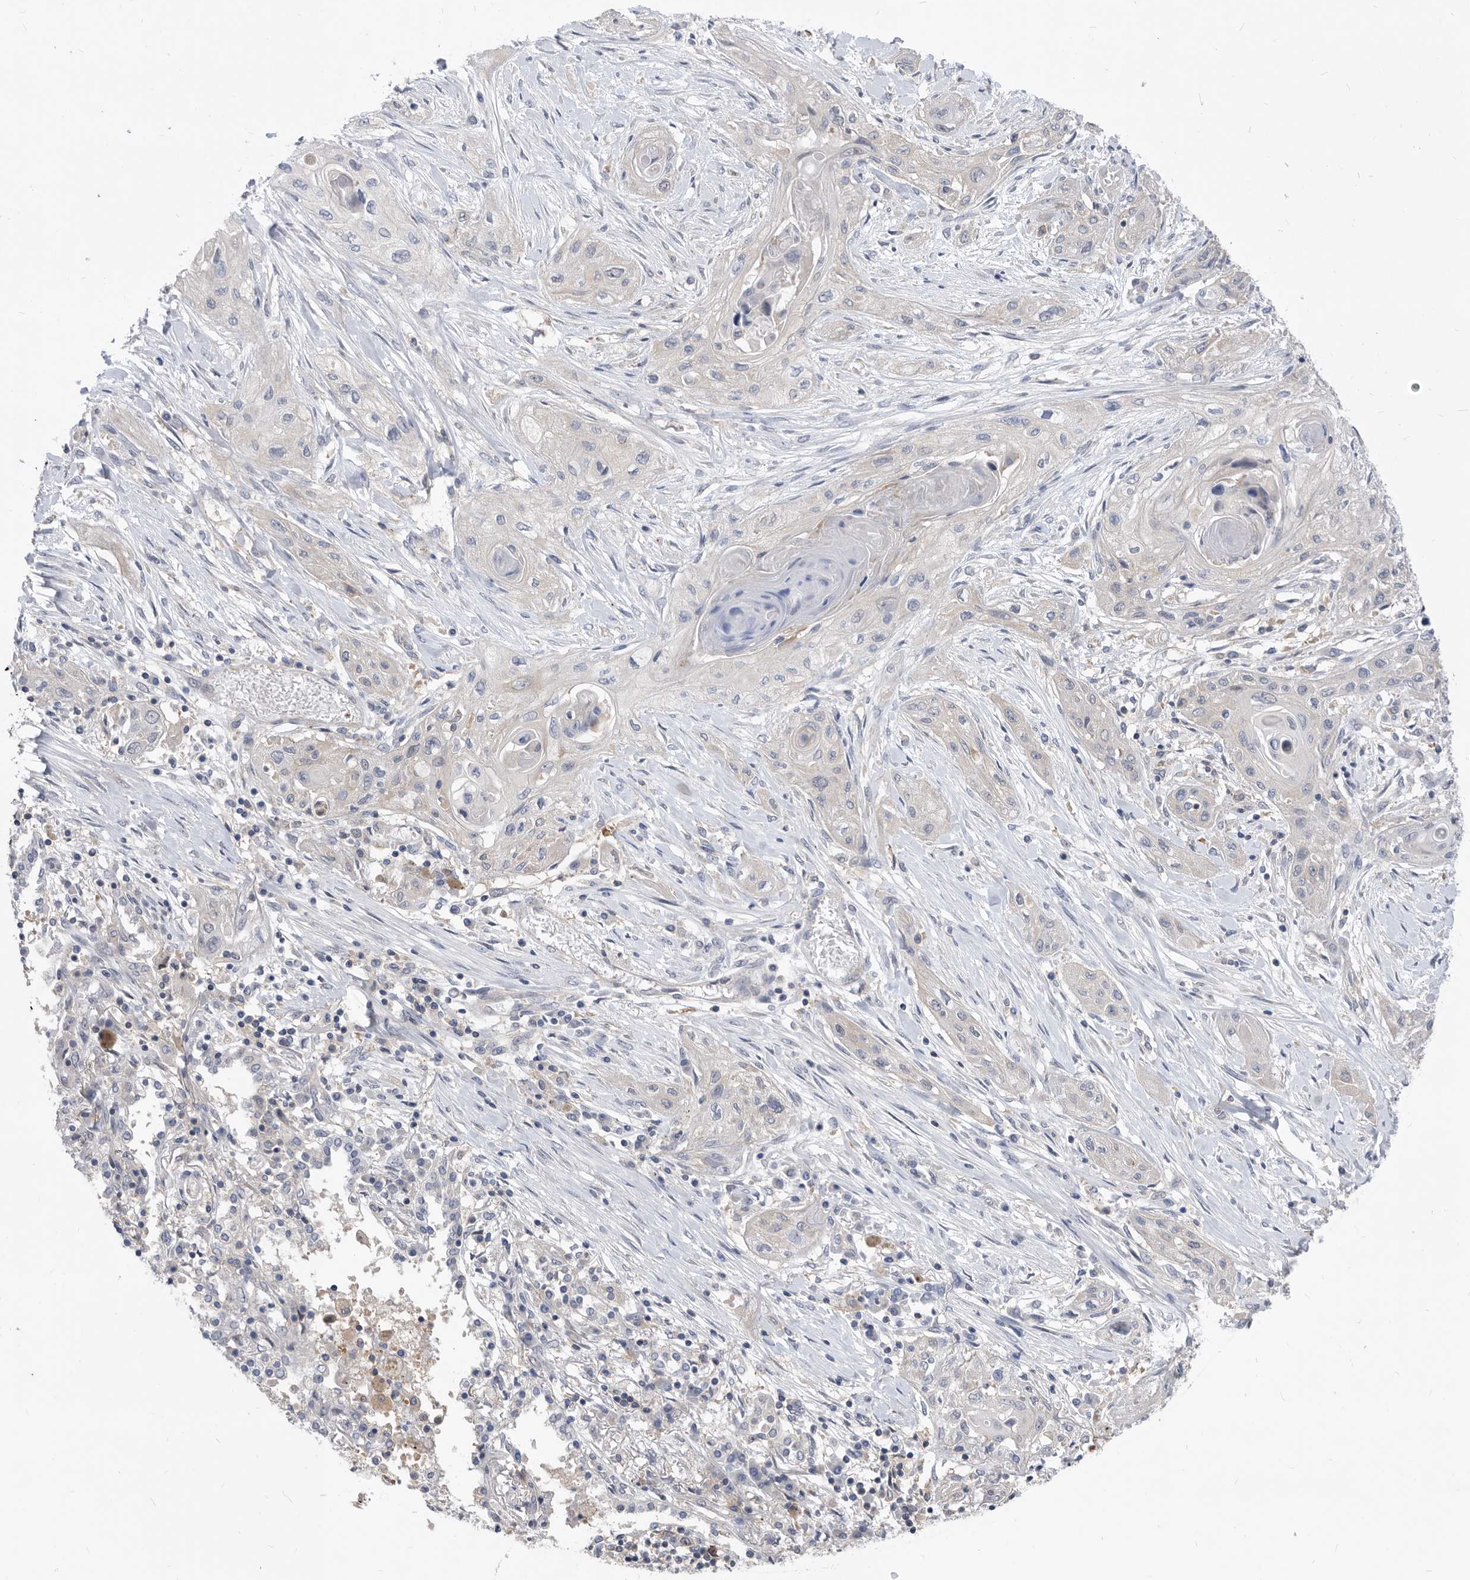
{"staining": {"intensity": "negative", "quantity": "none", "location": "none"}, "tissue": "lung cancer", "cell_type": "Tumor cells", "image_type": "cancer", "snomed": [{"axis": "morphology", "description": "Squamous cell carcinoma, NOS"}, {"axis": "topography", "description": "Lung"}], "caption": "There is no significant positivity in tumor cells of lung squamous cell carcinoma.", "gene": "CCT4", "patient": {"sex": "female", "age": 47}}